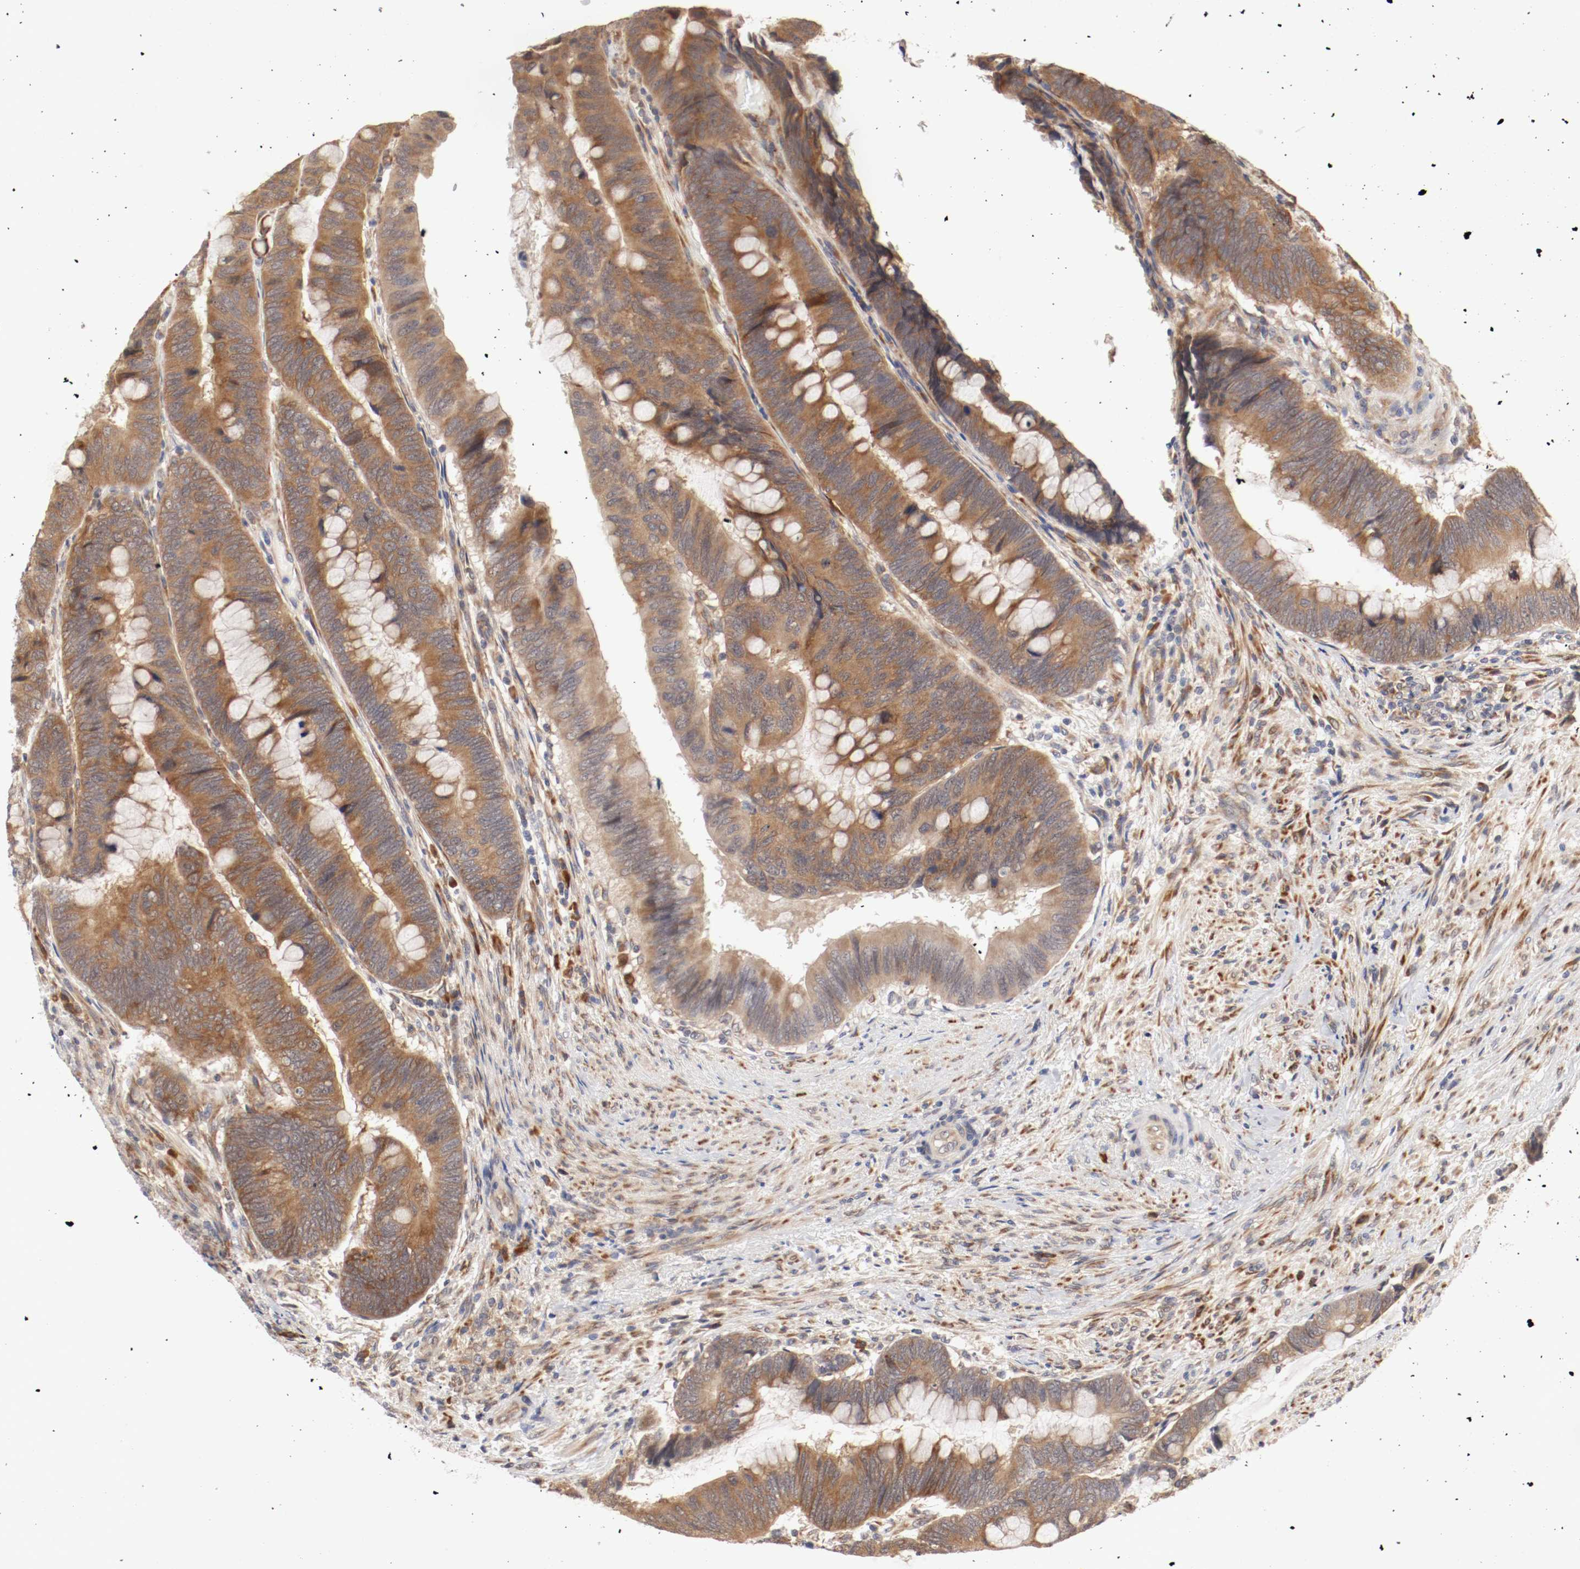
{"staining": {"intensity": "moderate", "quantity": ">75%", "location": "cytoplasmic/membranous"}, "tissue": "colorectal cancer", "cell_type": "Tumor cells", "image_type": "cancer", "snomed": [{"axis": "morphology", "description": "Normal tissue, NOS"}, {"axis": "morphology", "description": "Adenocarcinoma, NOS"}, {"axis": "topography", "description": "Rectum"}], "caption": "Immunohistochemistry (IHC) staining of adenocarcinoma (colorectal), which displays medium levels of moderate cytoplasmic/membranous expression in approximately >75% of tumor cells indicating moderate cytoplasmic/membranous protein staining. The staining was performed using DAB (brown) for protein detection and nuclei were counterstained in hematoxylin (blue).", "gene": "FKBP3", "patient": {"sex": "male", "age": 92}}